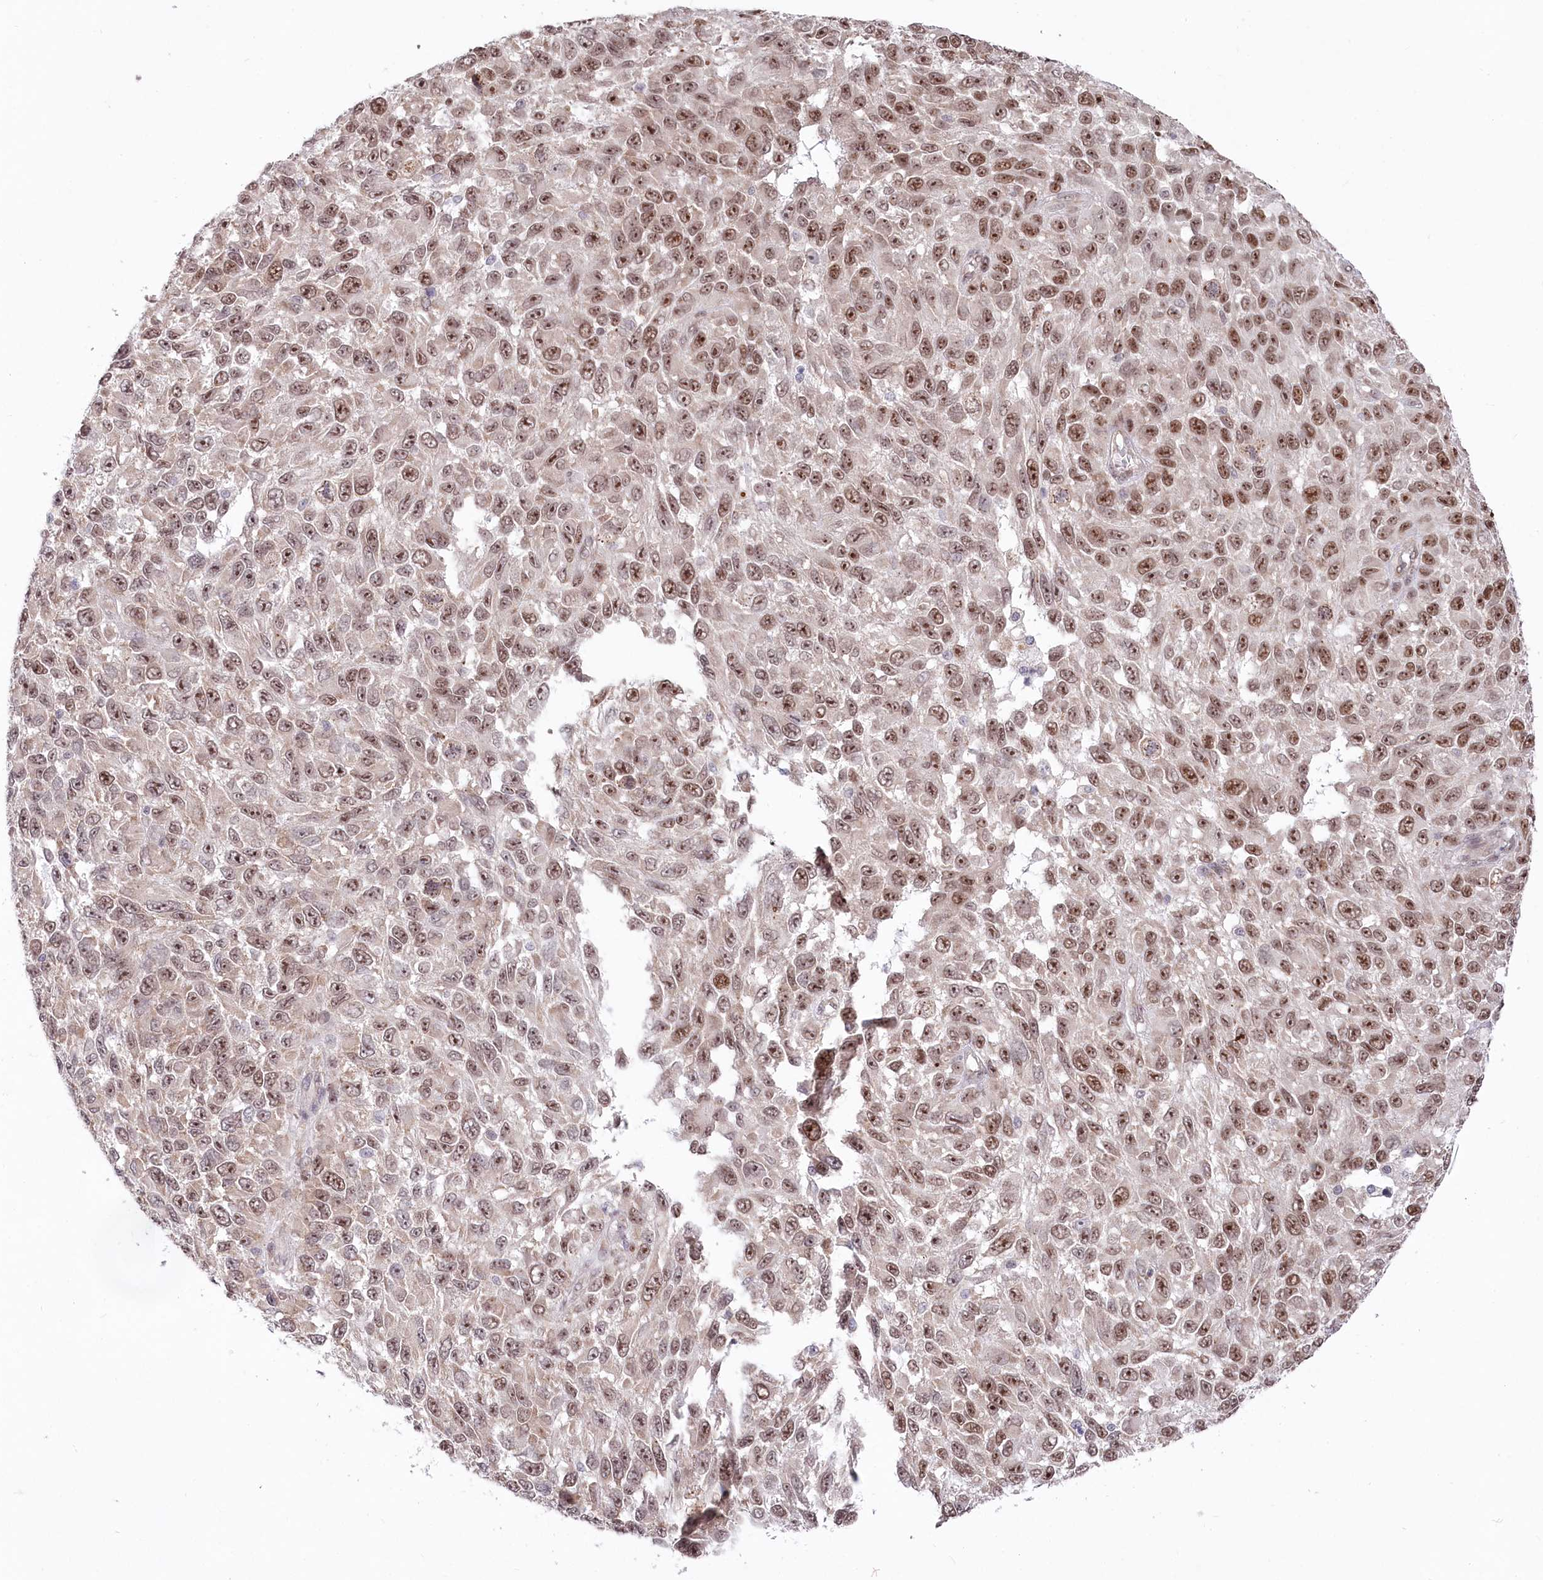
{"staining": {"intensity": "moderate", "quantity": "25%-75%", "location": "nuclear"}, "tissue": "melanoma", "cell_type": "Tumor cells", "image_type": "cancer", "snomed": [{"axis": "morphology", "description": "Malignant melanoma, NOS"}, {"axis": "topography", "description": "Skin"}], "caption": "Human malignant melanoma stained with a brown dye exhibits moderate nuclear positive positivity in about 25%-75% of tumor cells.", "gene": "CGGBP1", "patient": {"sex": "female", "age": 96}}